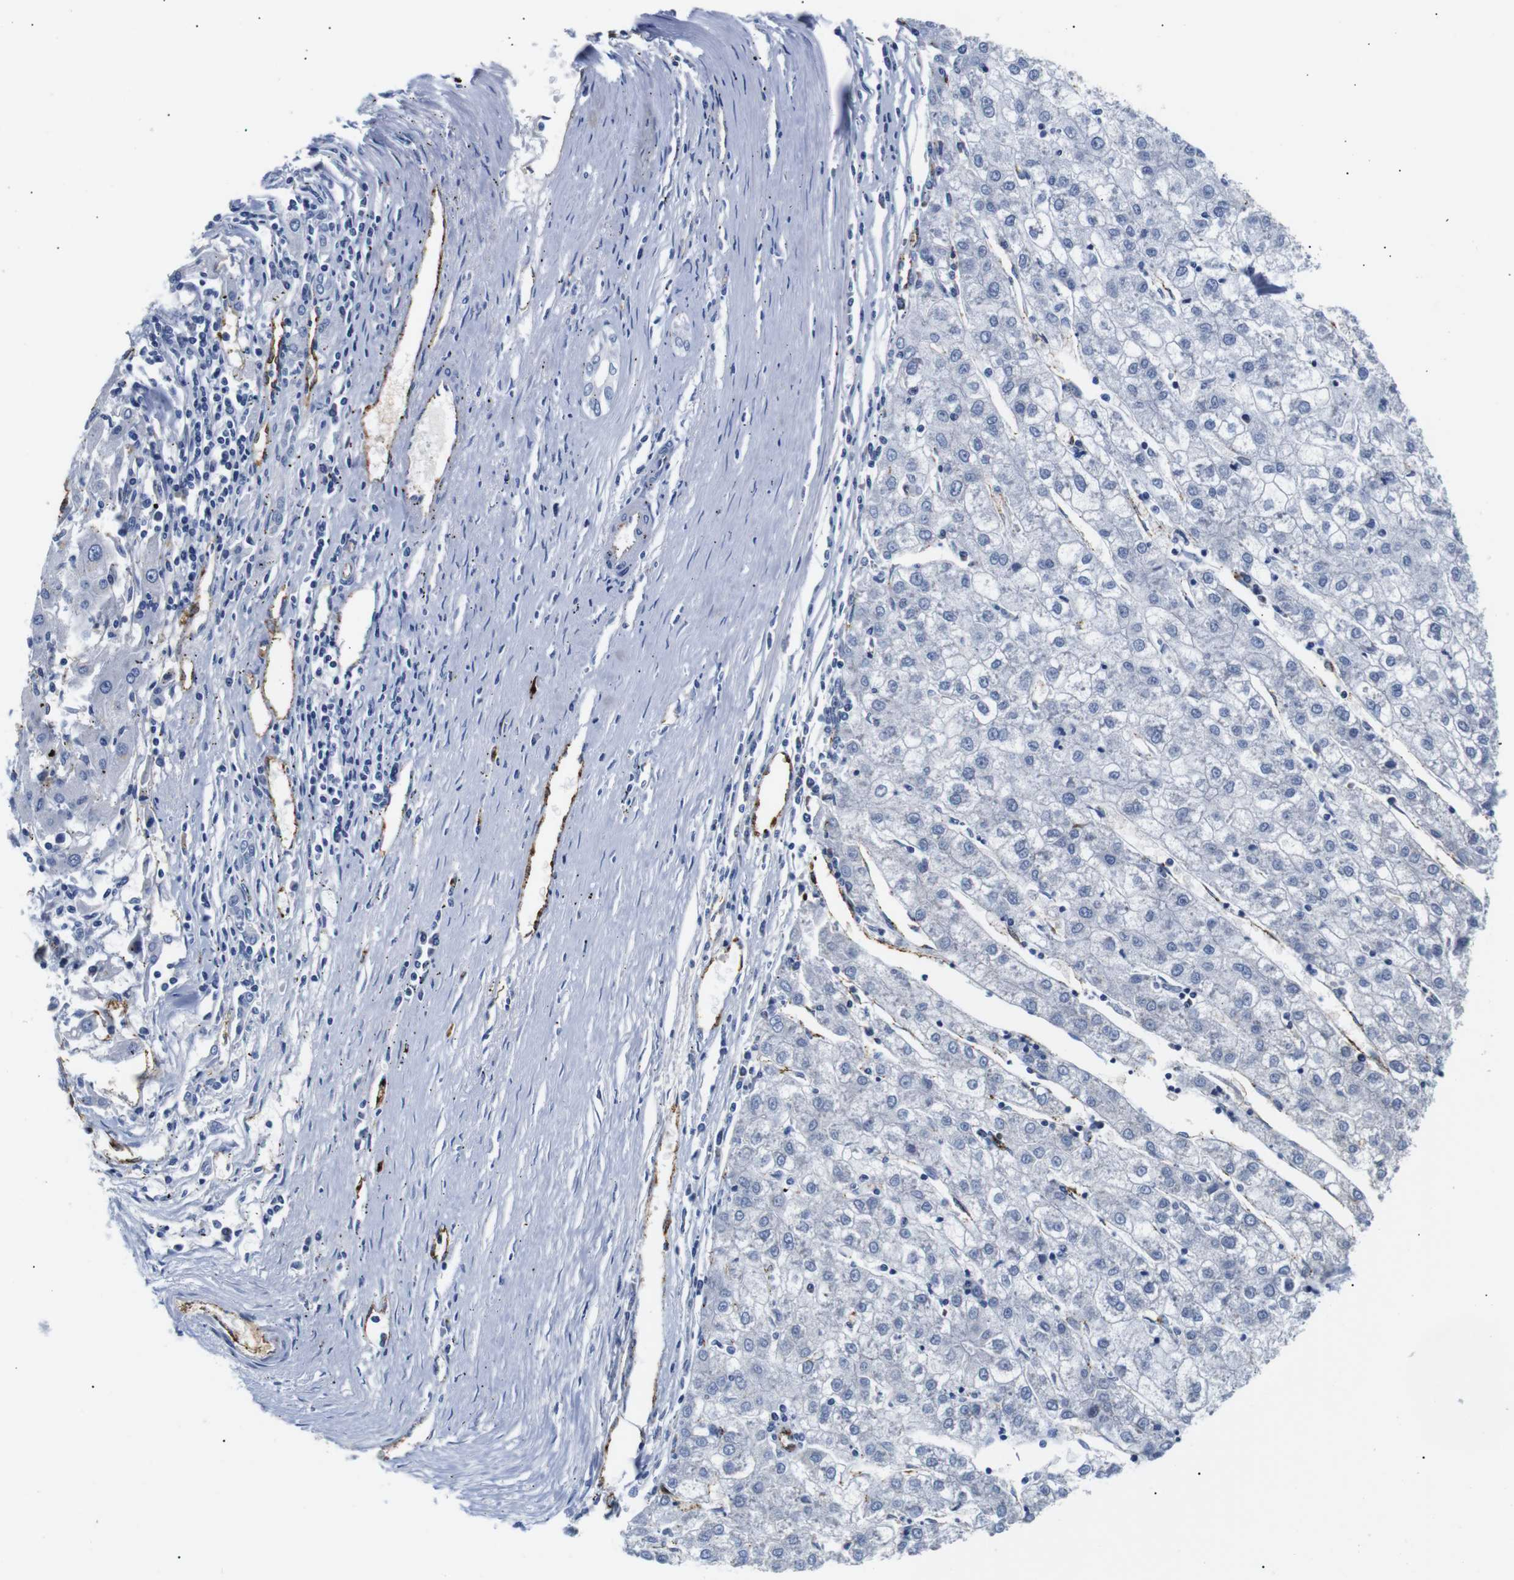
{"staining": {"intensity": "negative", "quantity": "none", "location": "none"}, "tissue": "liver cancer", "cell_type": "Tumor cells", "image_type": "cancer", "snomed": [{"axis": "morphology", "description": "Carcinoma, Hepatocellular, NOS"}, {"axis": "topography", "description": "Liver"}], "caption": "Liver cancer was stained to show a protein in brown. There is no significant staining in tumor cells.", "gene": "MUC4", "patient": {"sex": "male", "age": 72}}